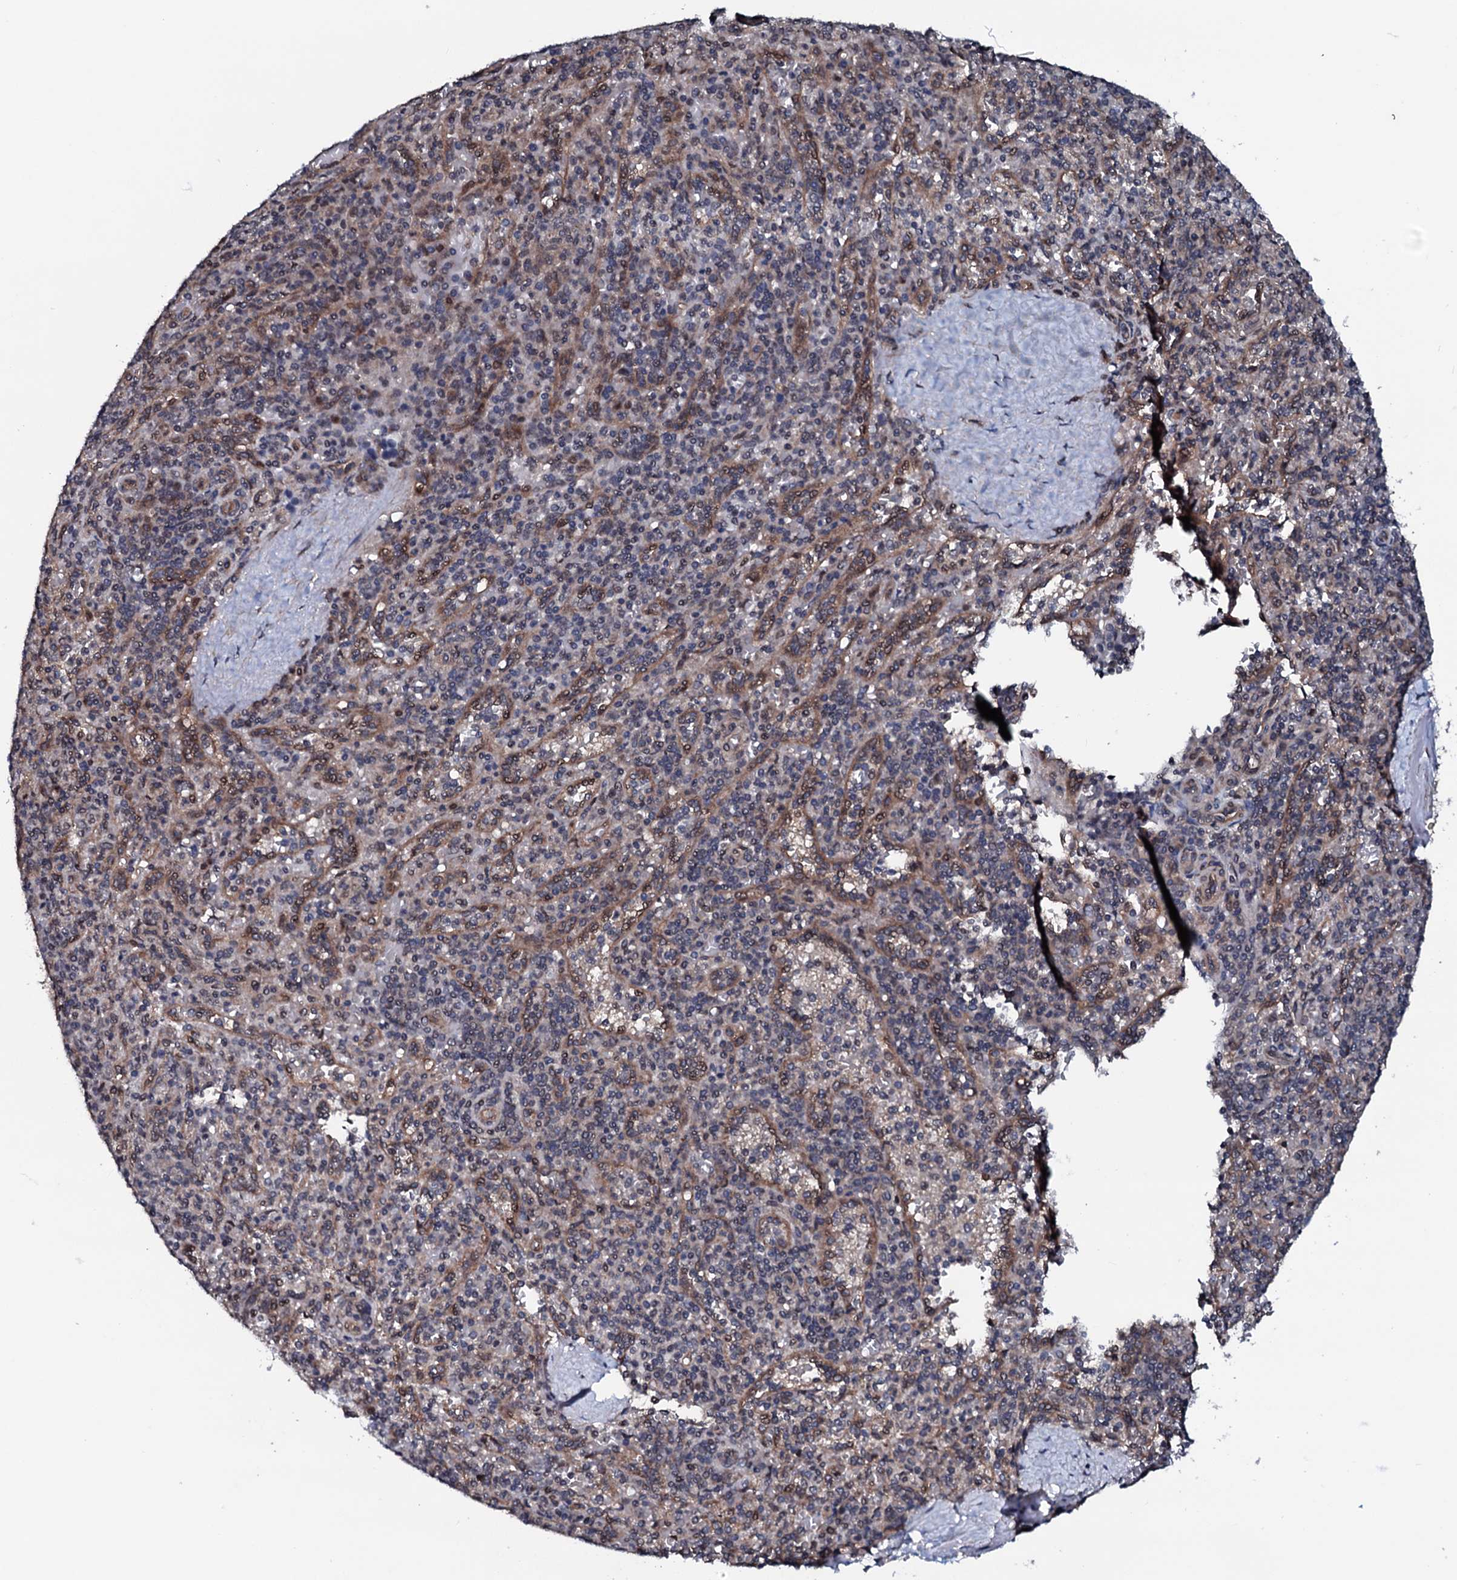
{"staining": {"intensity": "weak", "quantity": "<25%", "location": "cytoplasmic/membranous"}, "tissue": "spleen", "cell_type": "Cells in red pulp", "image_type": "normal", "snomed": [{"axis": "morphology", "description": "Normal tissue, NOS"}, {"axis": "topography", "description": "Spleen"}], "caption": "This is an immunohistochemistry (IHC) histopathology image of benign human spleen. There is no expression in cells in red pulp.", "gene": "OGFOD2", "patient": {"sex": "male", "age": 82}}